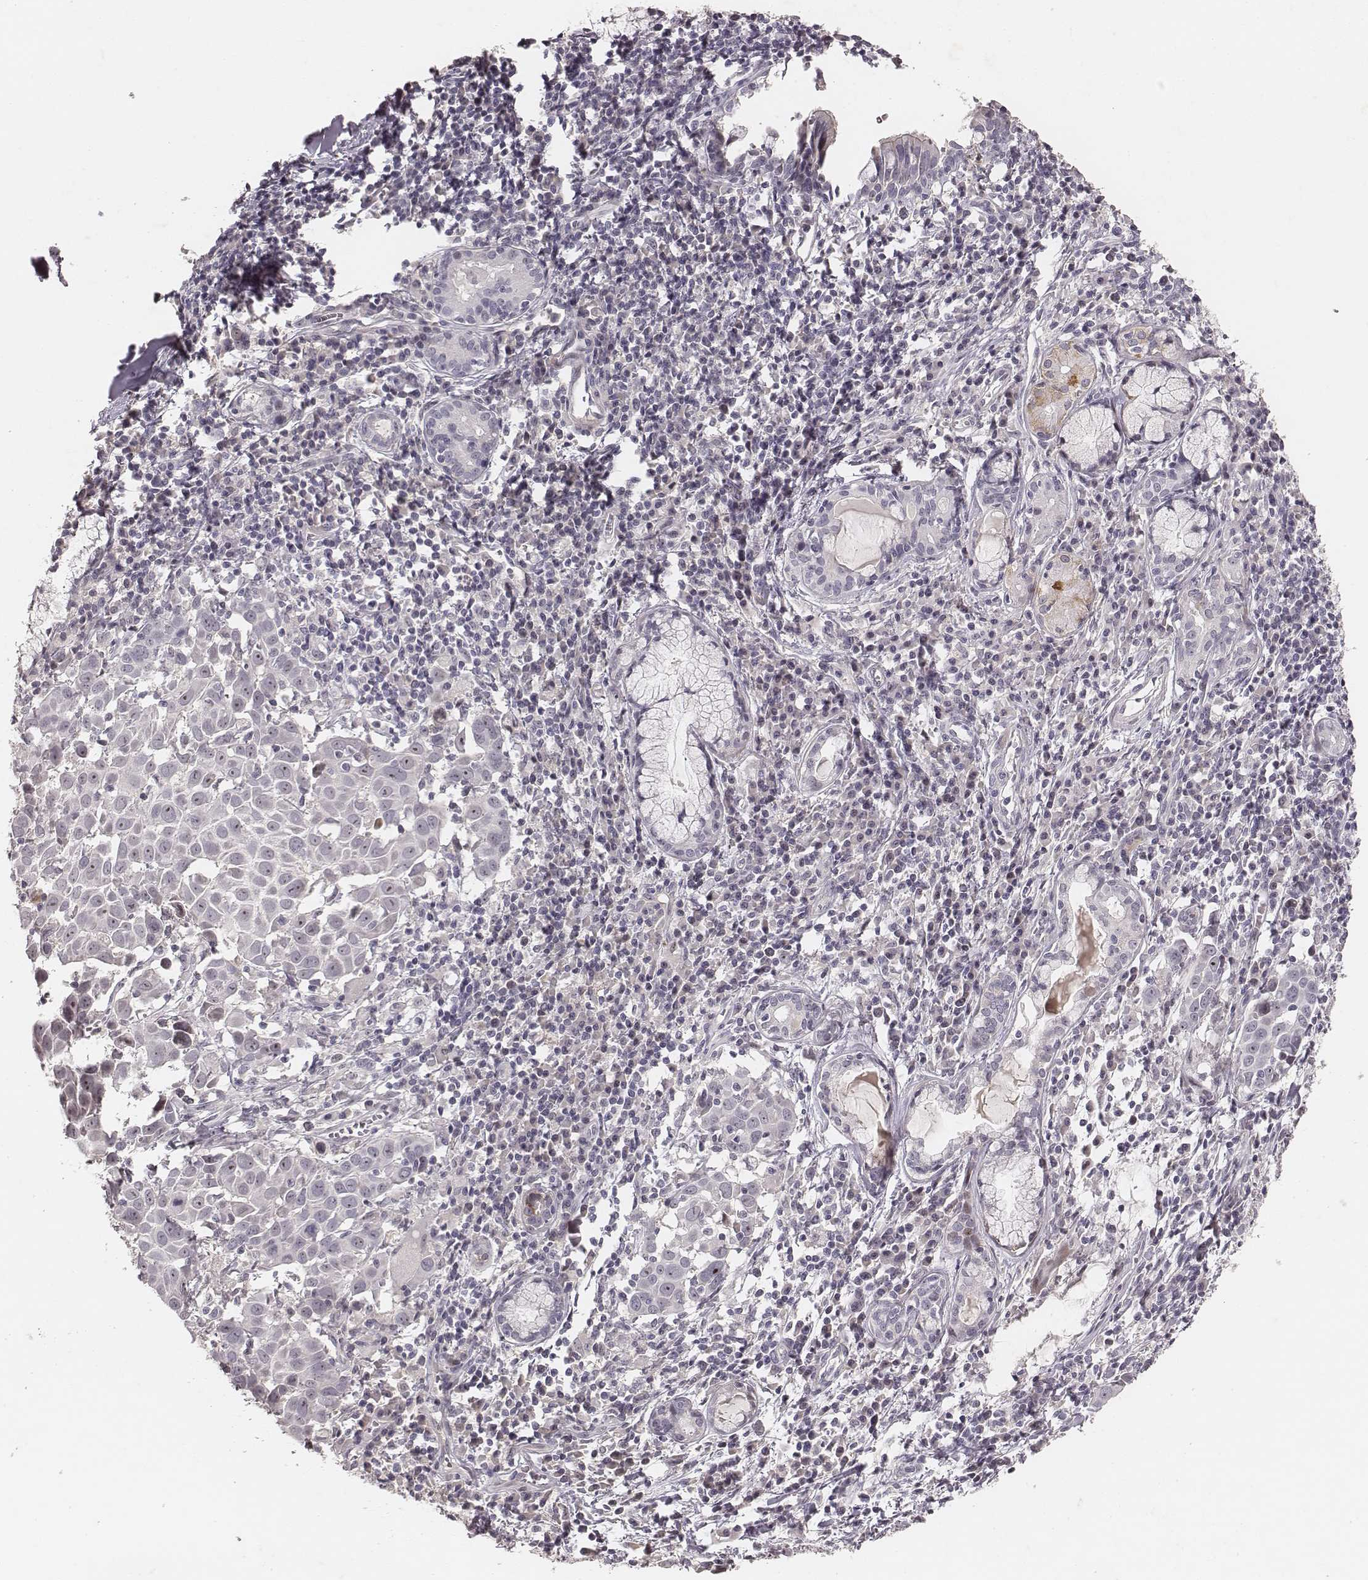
{"staining": {"intensity": "negative", "quantity": "none", "location": "none"}, "tissue": "lung cancer", "cell_type": "Tumor cells", "image_type": "cancer", "snomed": [{"axis": "morphology", "description": "Squamous cell carcinoma, NOS"}, {"axis": "topography", "description": "Lung"}], "caption": "High magnification brightfield microscopy of squamous cell carcinoma (lung) stained with DAB (brown) and counterstained with hematoxylin (blue): tumor cells show no significant staining.", "gene": "MADCAM1", "patient": {"sex": "male", "age": 57}}